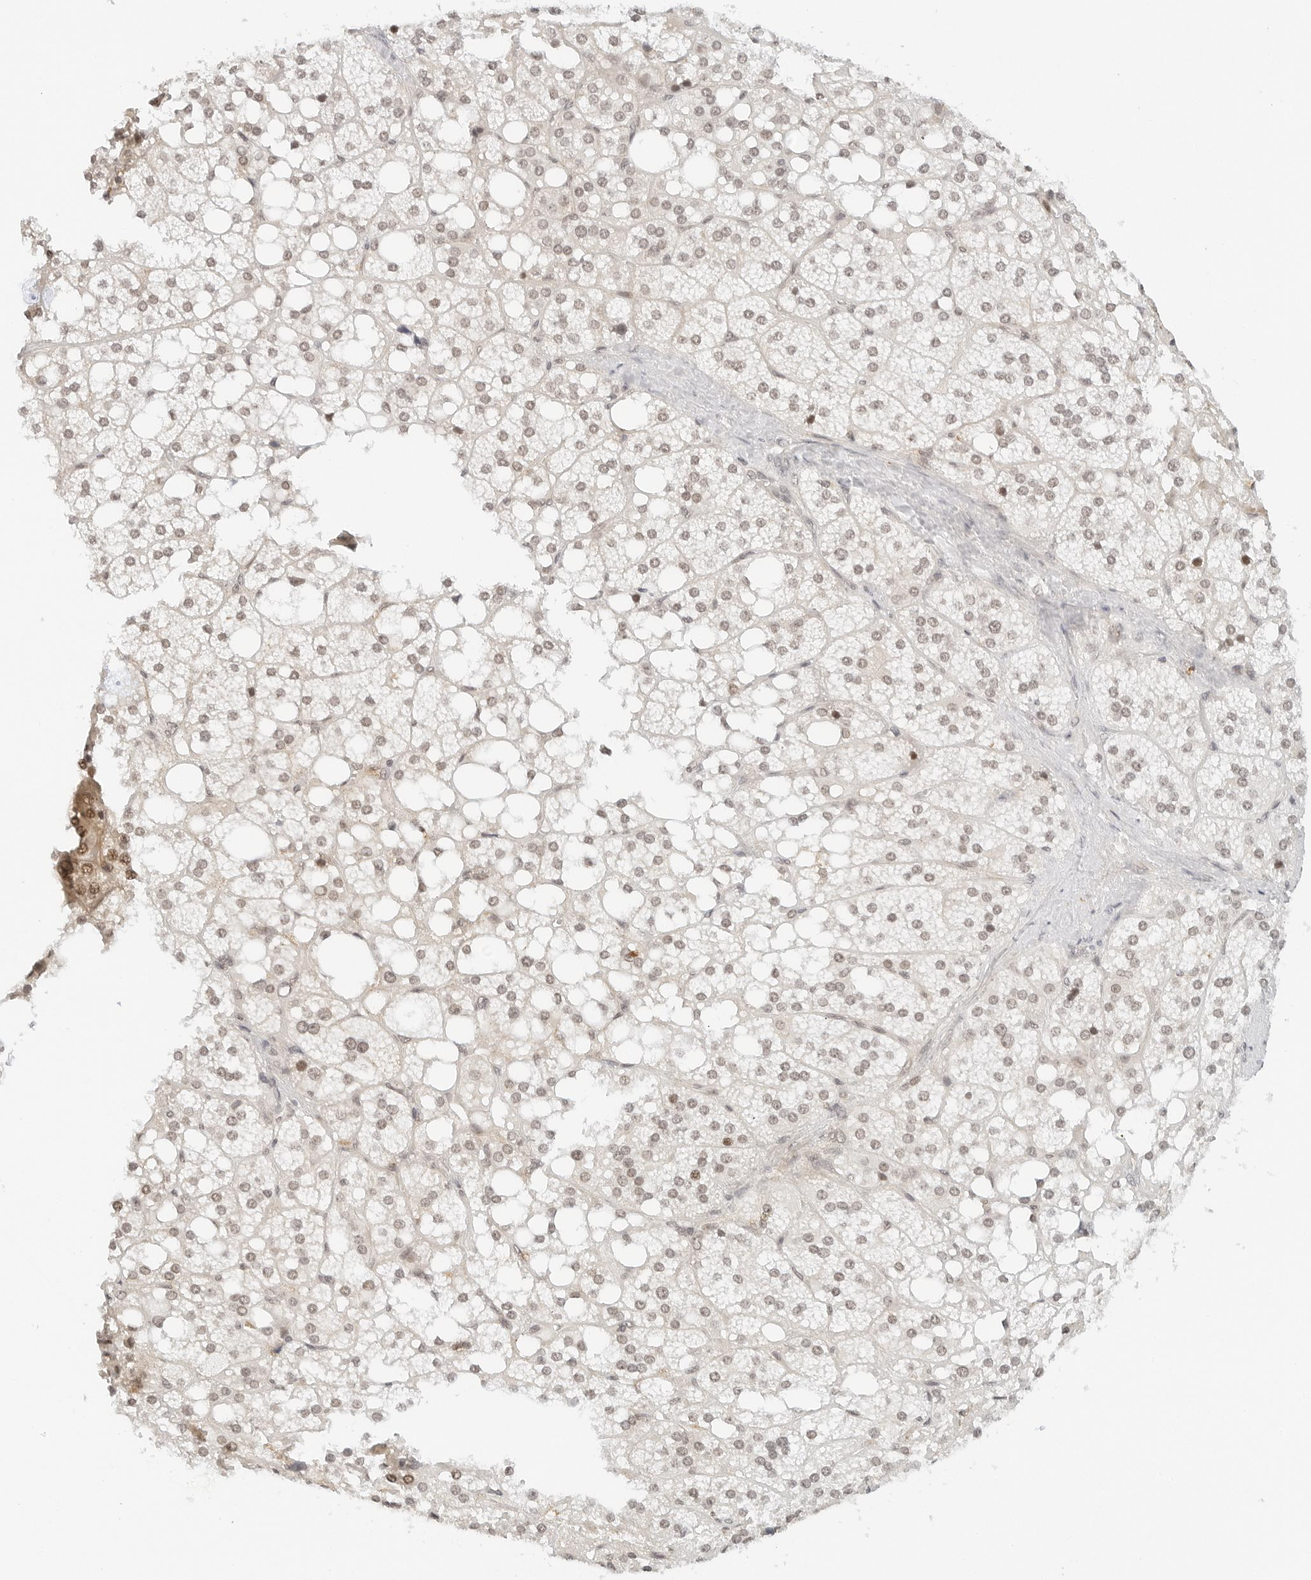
{"staining": {"intensity": "moderate", "quantity": "25%-75%", "location": "cytoplasmic/membranous,nuclear"}, "tissue": "adrenal gland", "cell_type": "Glandular cells", "image_type": "normal", "snomed": [{"axis": "morphology", "description": "Normal tissue, NOS"}, {"axis": "topography", "description": "Adrenal gland"}], "caption": "Immunohistochemistry photomicrograph of normal adrenal gland: adrenal gland stained using immunohistochemistry exhibits medium levels of moderate protein expression localized specifically in the cytoplasmic/membranous,nuclear of glandular cells, appearing as a cytoplasmic/membranous,nuclear brown color.", "gene": "NEO1", "patient": {"sex": "female", "age": 59}}